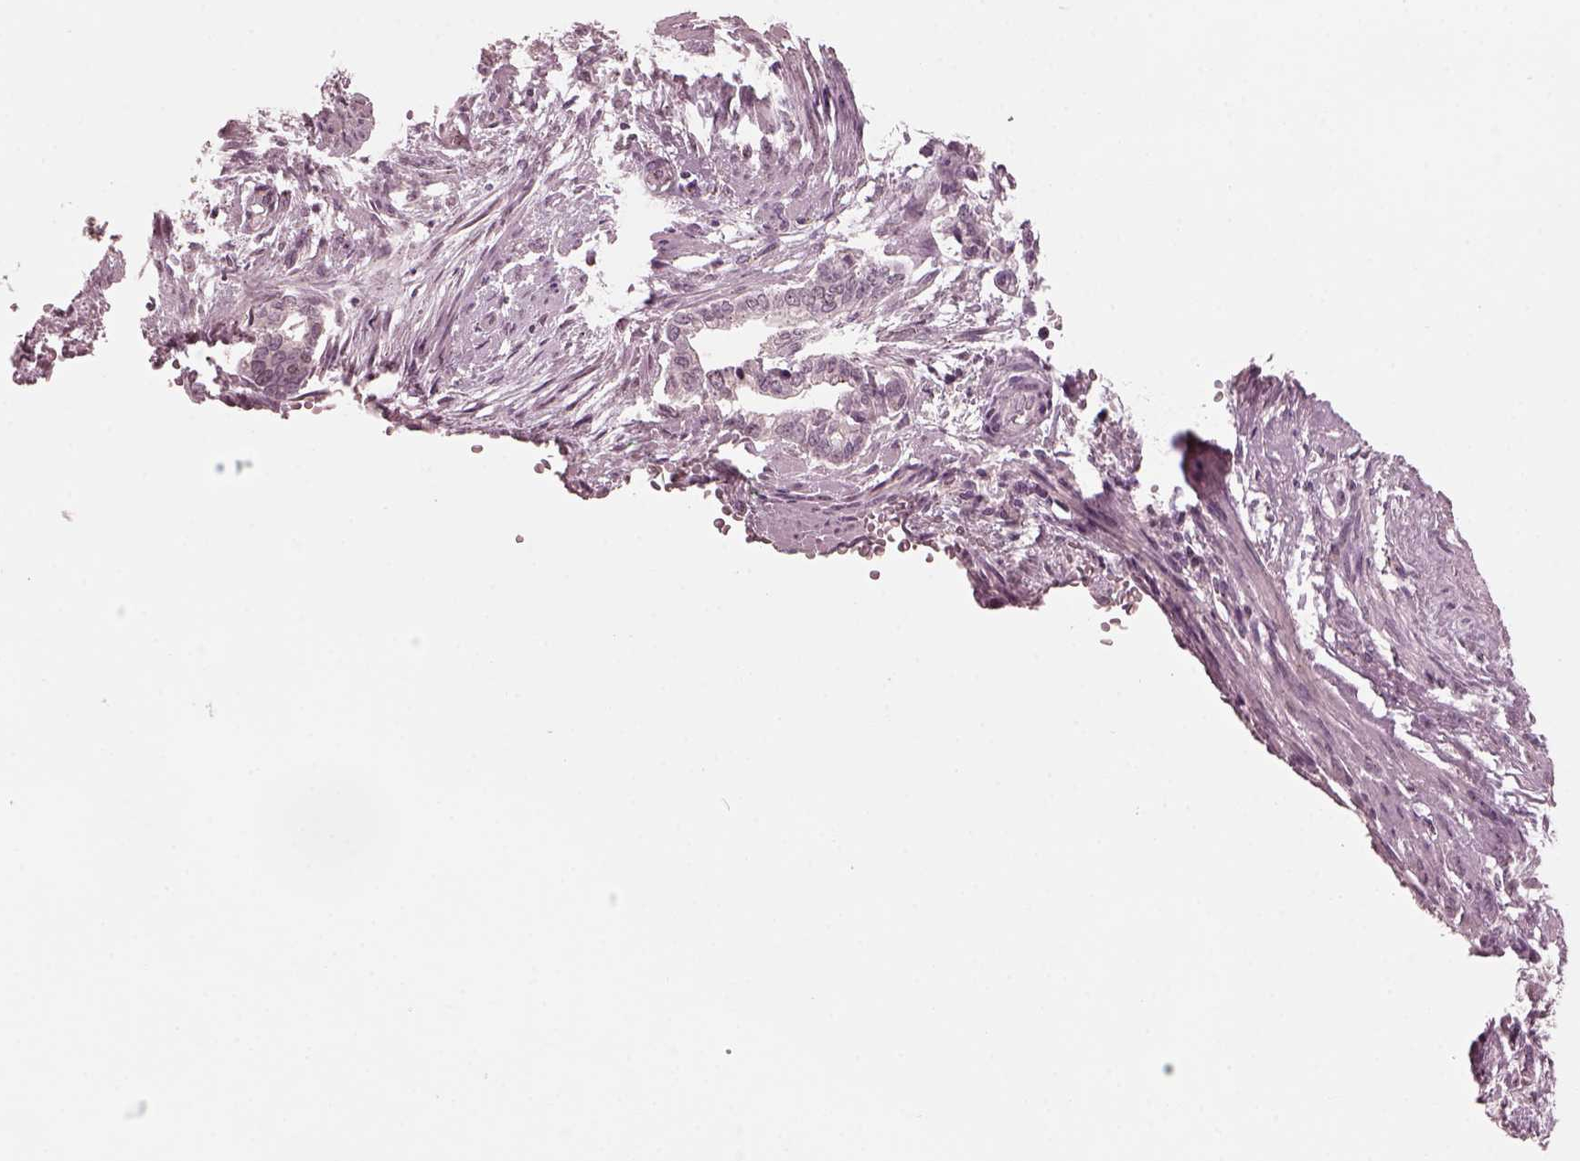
{"staining": {"intensity": "negative", "quantity": "none", "location": "none"}, "tissue": "cervical cancer", "cell_type": "Tumor cells", "image_type": "cancer", "snomed": [{"axis": "morphology", "description": "Adenocarcinoma, NOS"}, {"axis": "topography", "description": "Cervix"}], "caption": "Cervical cancer was stained to show a protein in brown. There is no significant expression in tumor cells.", "gene": "SAXO1", "patient": {"sex": "female", "age": 62}}